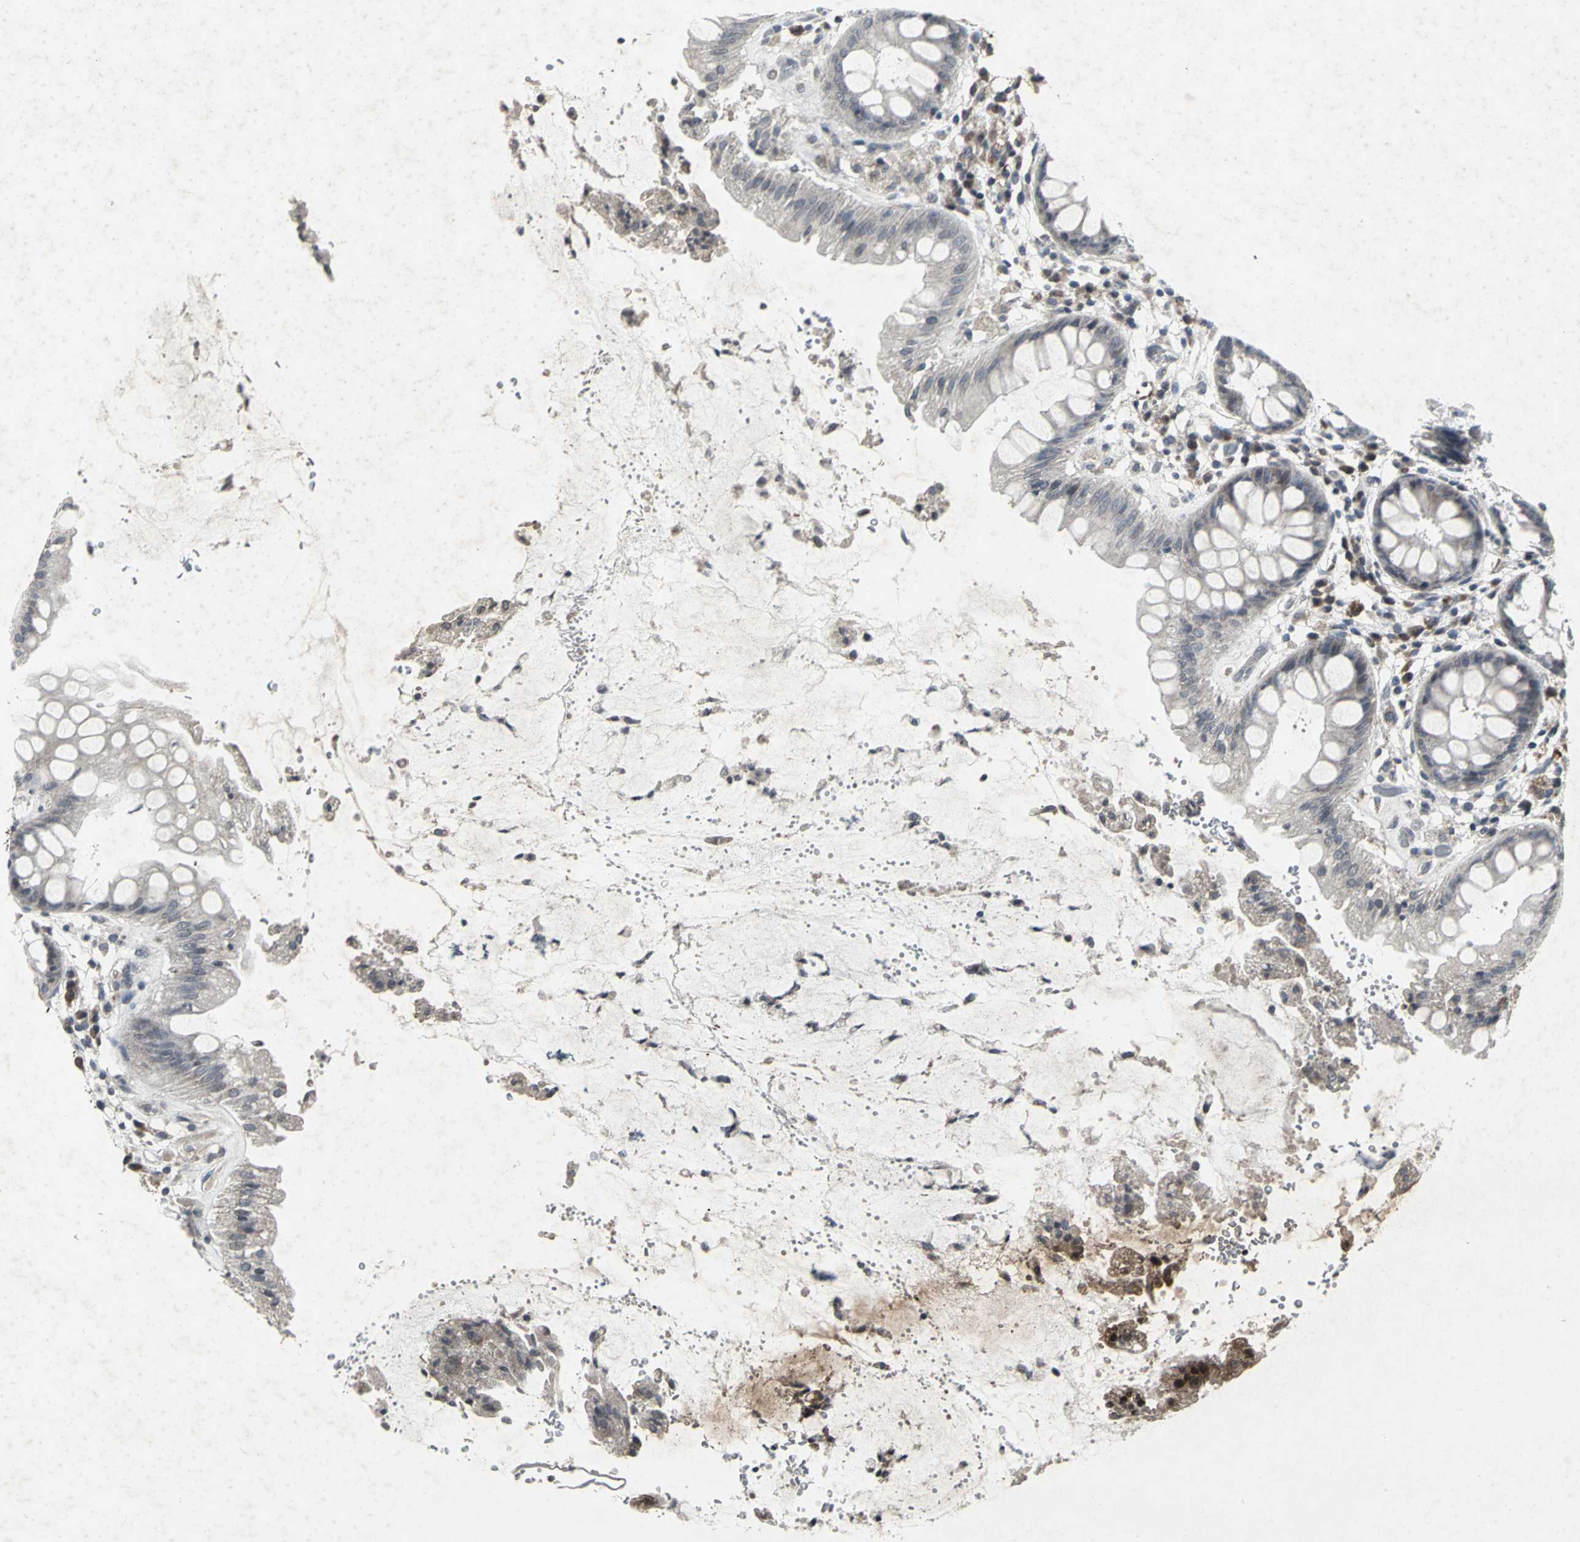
{"staining": {"intensity": "weak", "quantity": ">75%", "location": "cytoplasmic/membranous"}, "tissue": "rectum", "cell_type": "Glandular cells", "image_type": "normal", "snomed": [{"axis": "morphology", "description": "Normal tissue, NOS"}, {"axis": "topography", "description": "Rectum"}], "caption": "The photomicrograph demonstrates immunohistochemical staining of normal rectum. There is weak cytoplasmic/membranous positivity is present in approximately >75% of glandular cells.", "gene": "BMP4", "patient": {"sex": "female", "age": 46}}